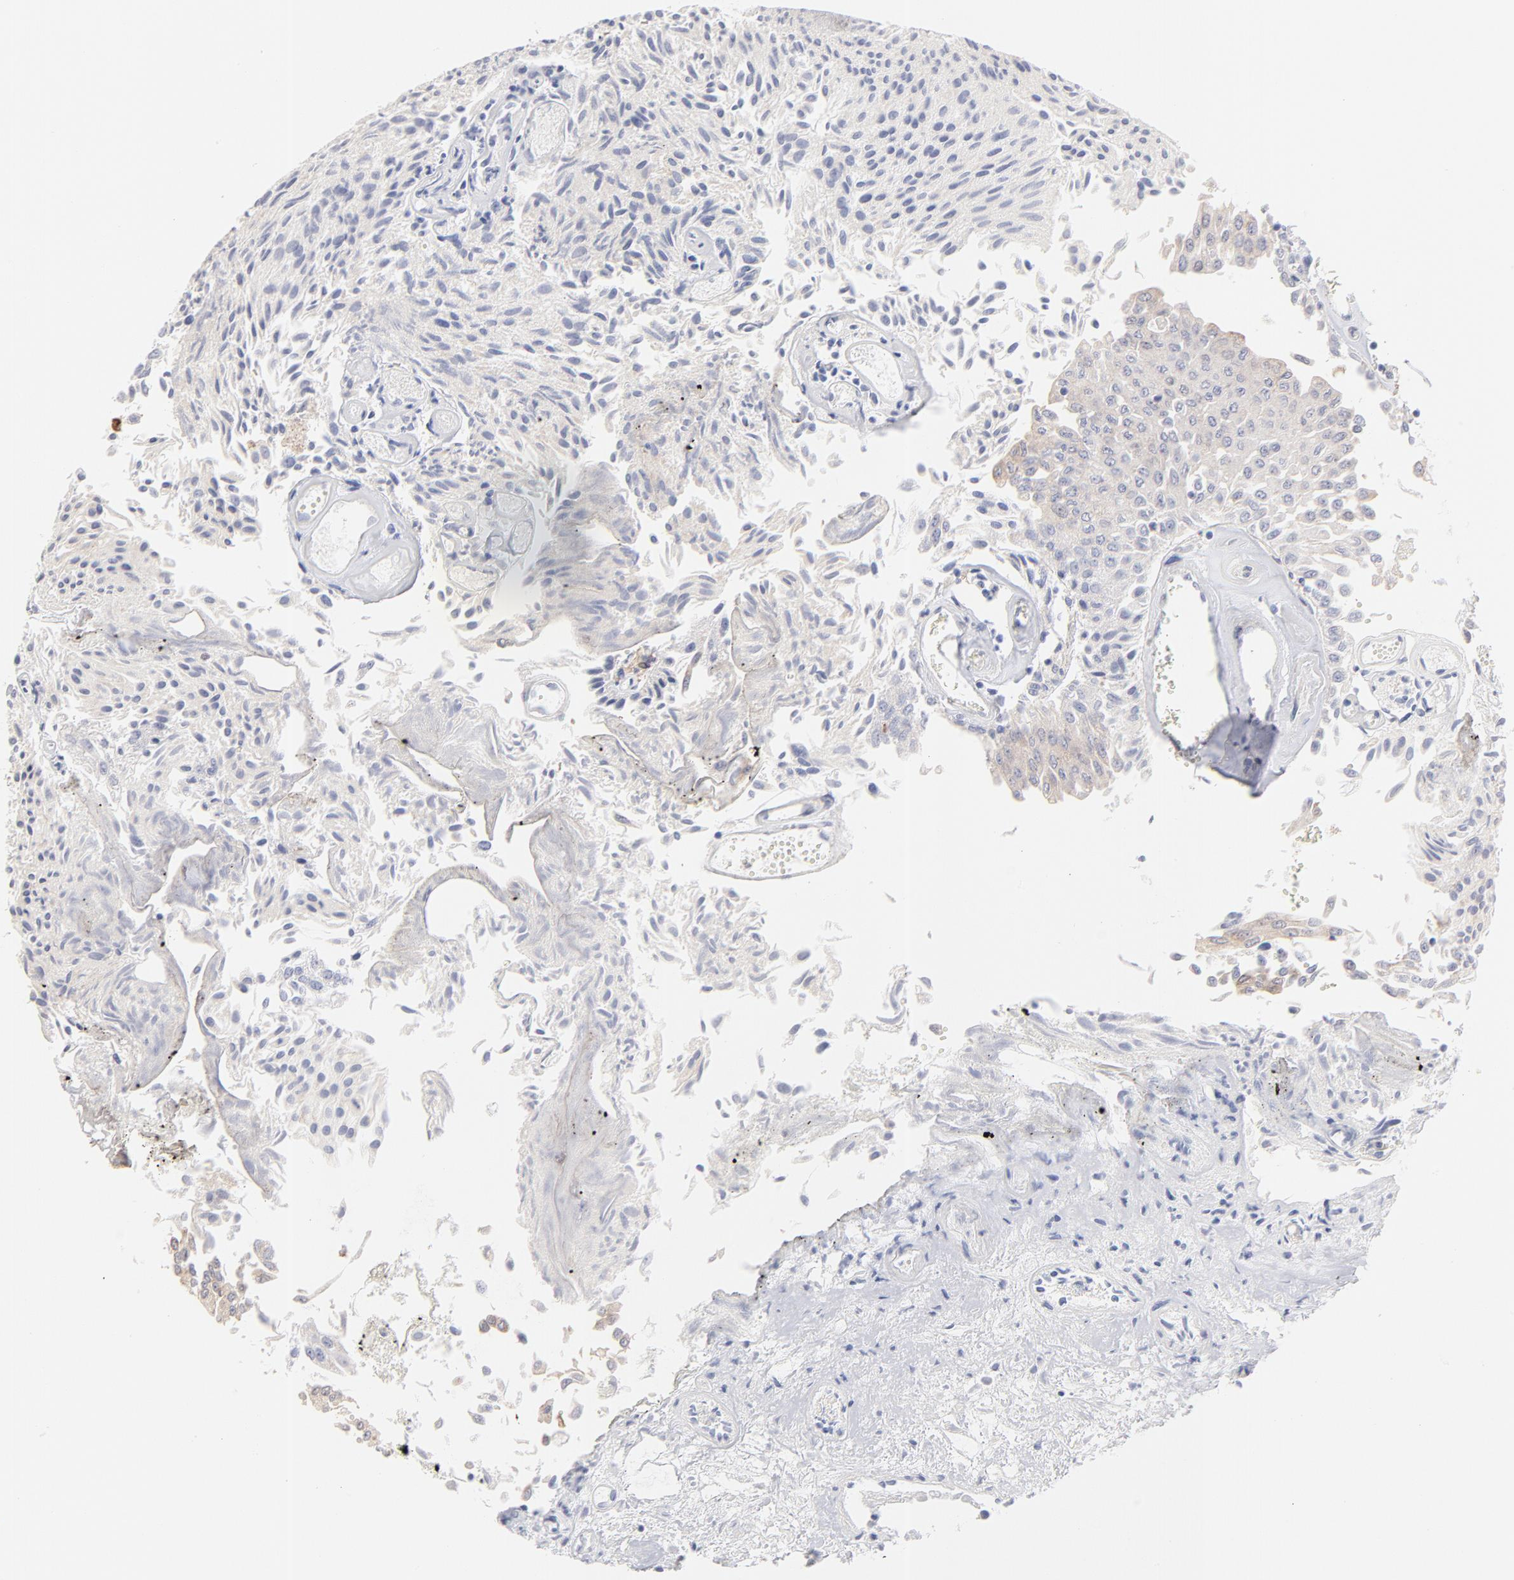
{"staining": {"intensity": "weak", "quantity": ">75%", "location": "cytoplasmic/membranous"}, "tissue": "urothelial cancer", "cell_type": "Tumor cells", "image_type": "cancer", "snomed": [{"axis": "morphology", "description": "Urothelial carcinoma, Low grade"}, {"axis": "topography", "description": "Urinary bladder"}], "caption": "The histopathology image demonstrates immunohistochemical staining of urothelial cancer. There is weak cytoplasmic/membranous expression is identified in approximately >75% of tumor cells. (DAB IHC with brightfield microscopy, high magnification).", "gene": "TST", "patient": {"sex": "male", "age": 86}}